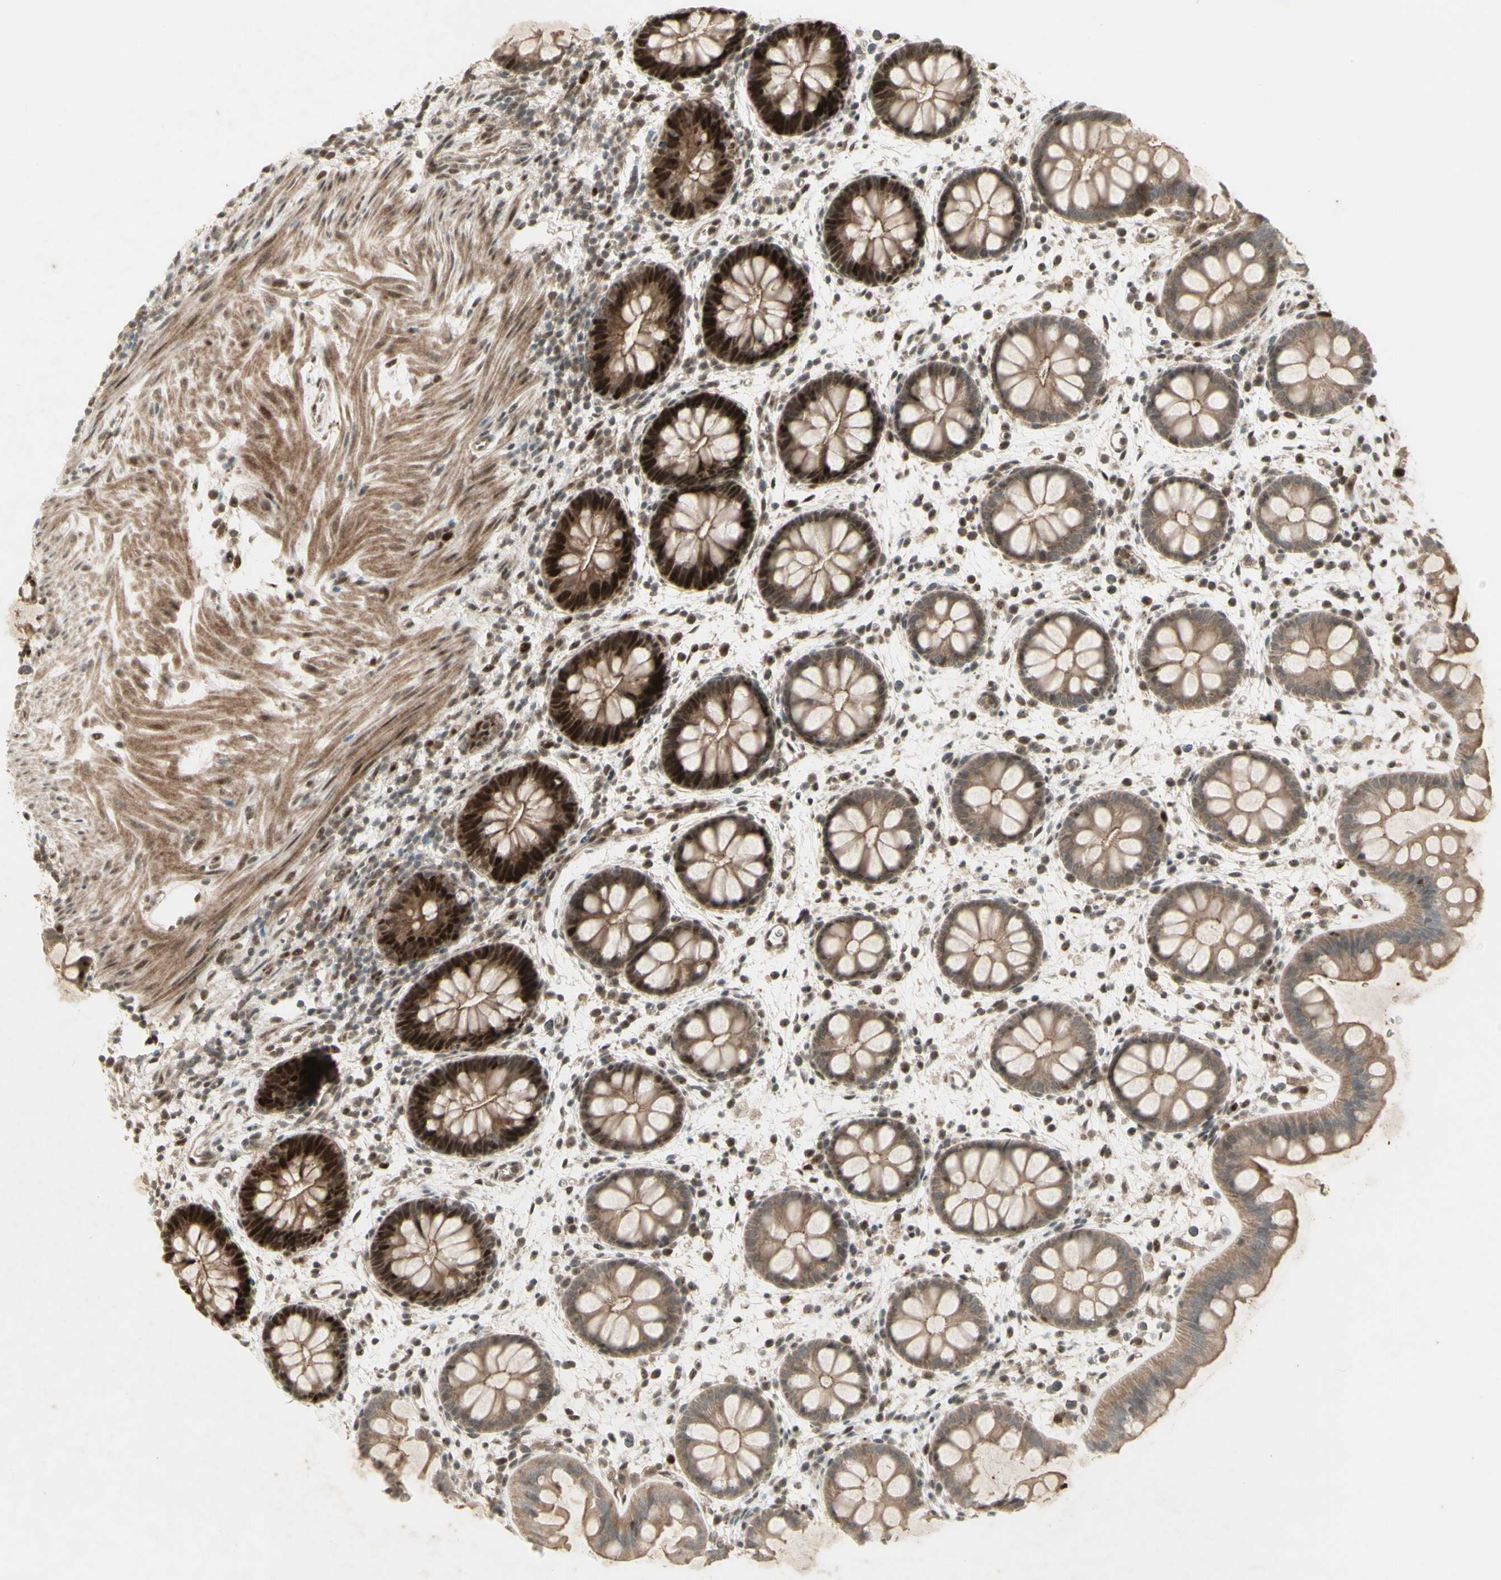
{"staining": {"intensity": "strong", "quantity": "25%-75%", "location": "cytoplasmic/membranous,nuclear"}, "tissue": "rectum", "cell_type": "Glandular cells", "image_type": "normal", "snomed": [{"axis": "morphology", "description": "Normal tissue, NOS"}, {"axis": "topography", "description": "Rectum"}], "caption": "Immunohistochemistry histopathology image of unremarkable rectum stained for a protein (brown), which exhibits high levels of strong cytoplasmic/membranous,nuclear expression in about 25%-75% of glandular cells.", "gene": "MSH6", "patient": {"sex": "female", "age": 24}}